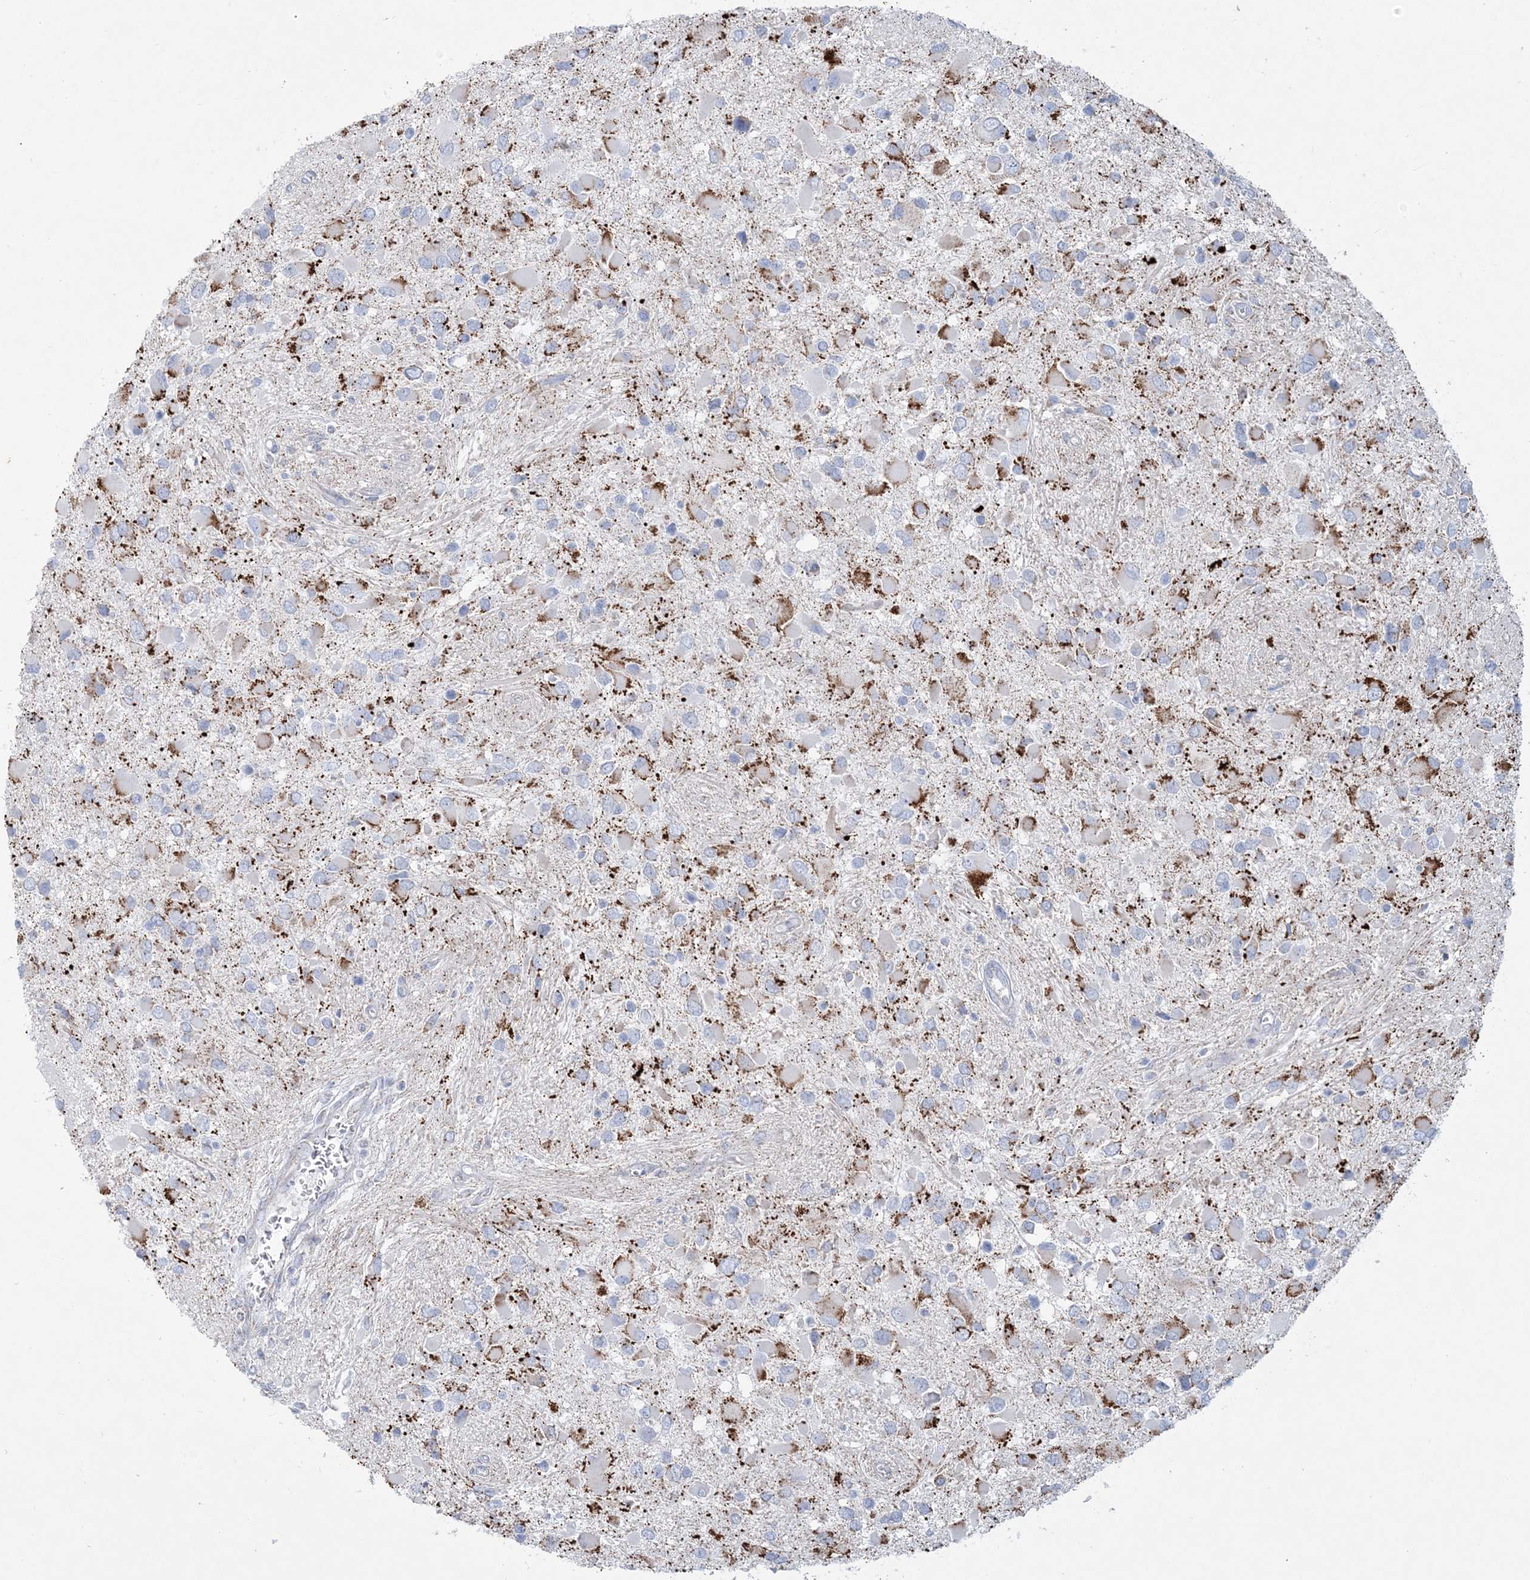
{"staining": {"intensity": "moderate", "quantity": "25%-75%", "location": "cytoplasmic/membranous"}, "tissue": "glioma", "cell_type": "Tumor cells", "image_type": "cancer", "snomed": [{"axis": "morphology", "description": "Glioma, malignant, High grade"}, {"axis": "topography", "description": "Brain"}], "caption": "The image demonstrates immunohistochemical staining of glioma. There is moderate cytoplasmic/membranous expression is seen in about 25%-75% of tumor cells.", "gene": "TBC1D7", "patient": {"sex": "male", "age": 53}}